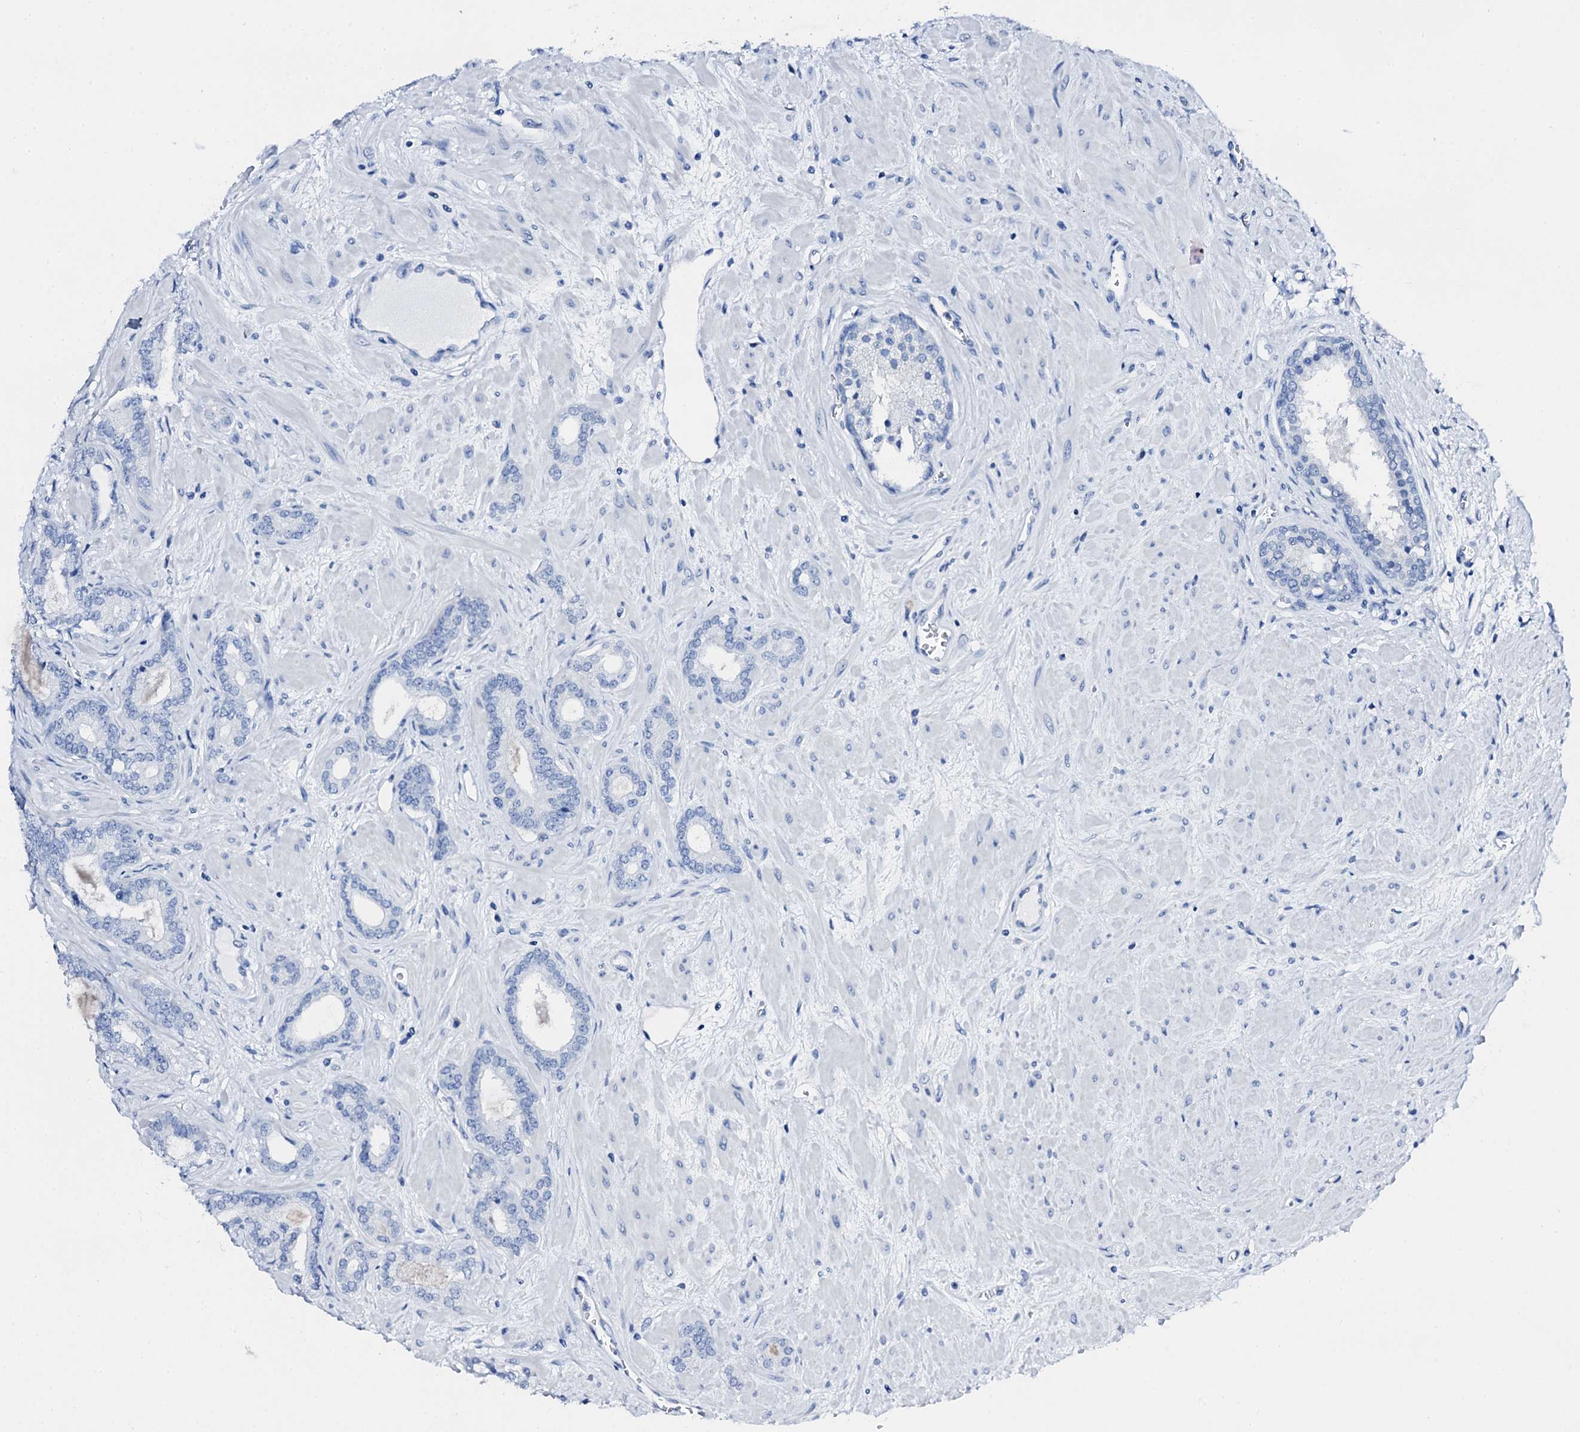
{"staining": {"intensity": "negative", "quantity": "none", "location": "none"}, "tissue": "prostate cancer", "cell_type": "Tumor cells", "image_type": "cancer", "snomed": [{"axis": "morphology", "description": "Adenocarcinoma, High grade"}, {"axis": "topography", "description": "Prostate"}], "caption": "A high-resolution micrograph shows IHC staining of high-grade adenocarcinoma (prostate), which reveals no significant positivity in tumor cells.", "gene": "PTH", "patient": {"sex": "male", "age": 64}}